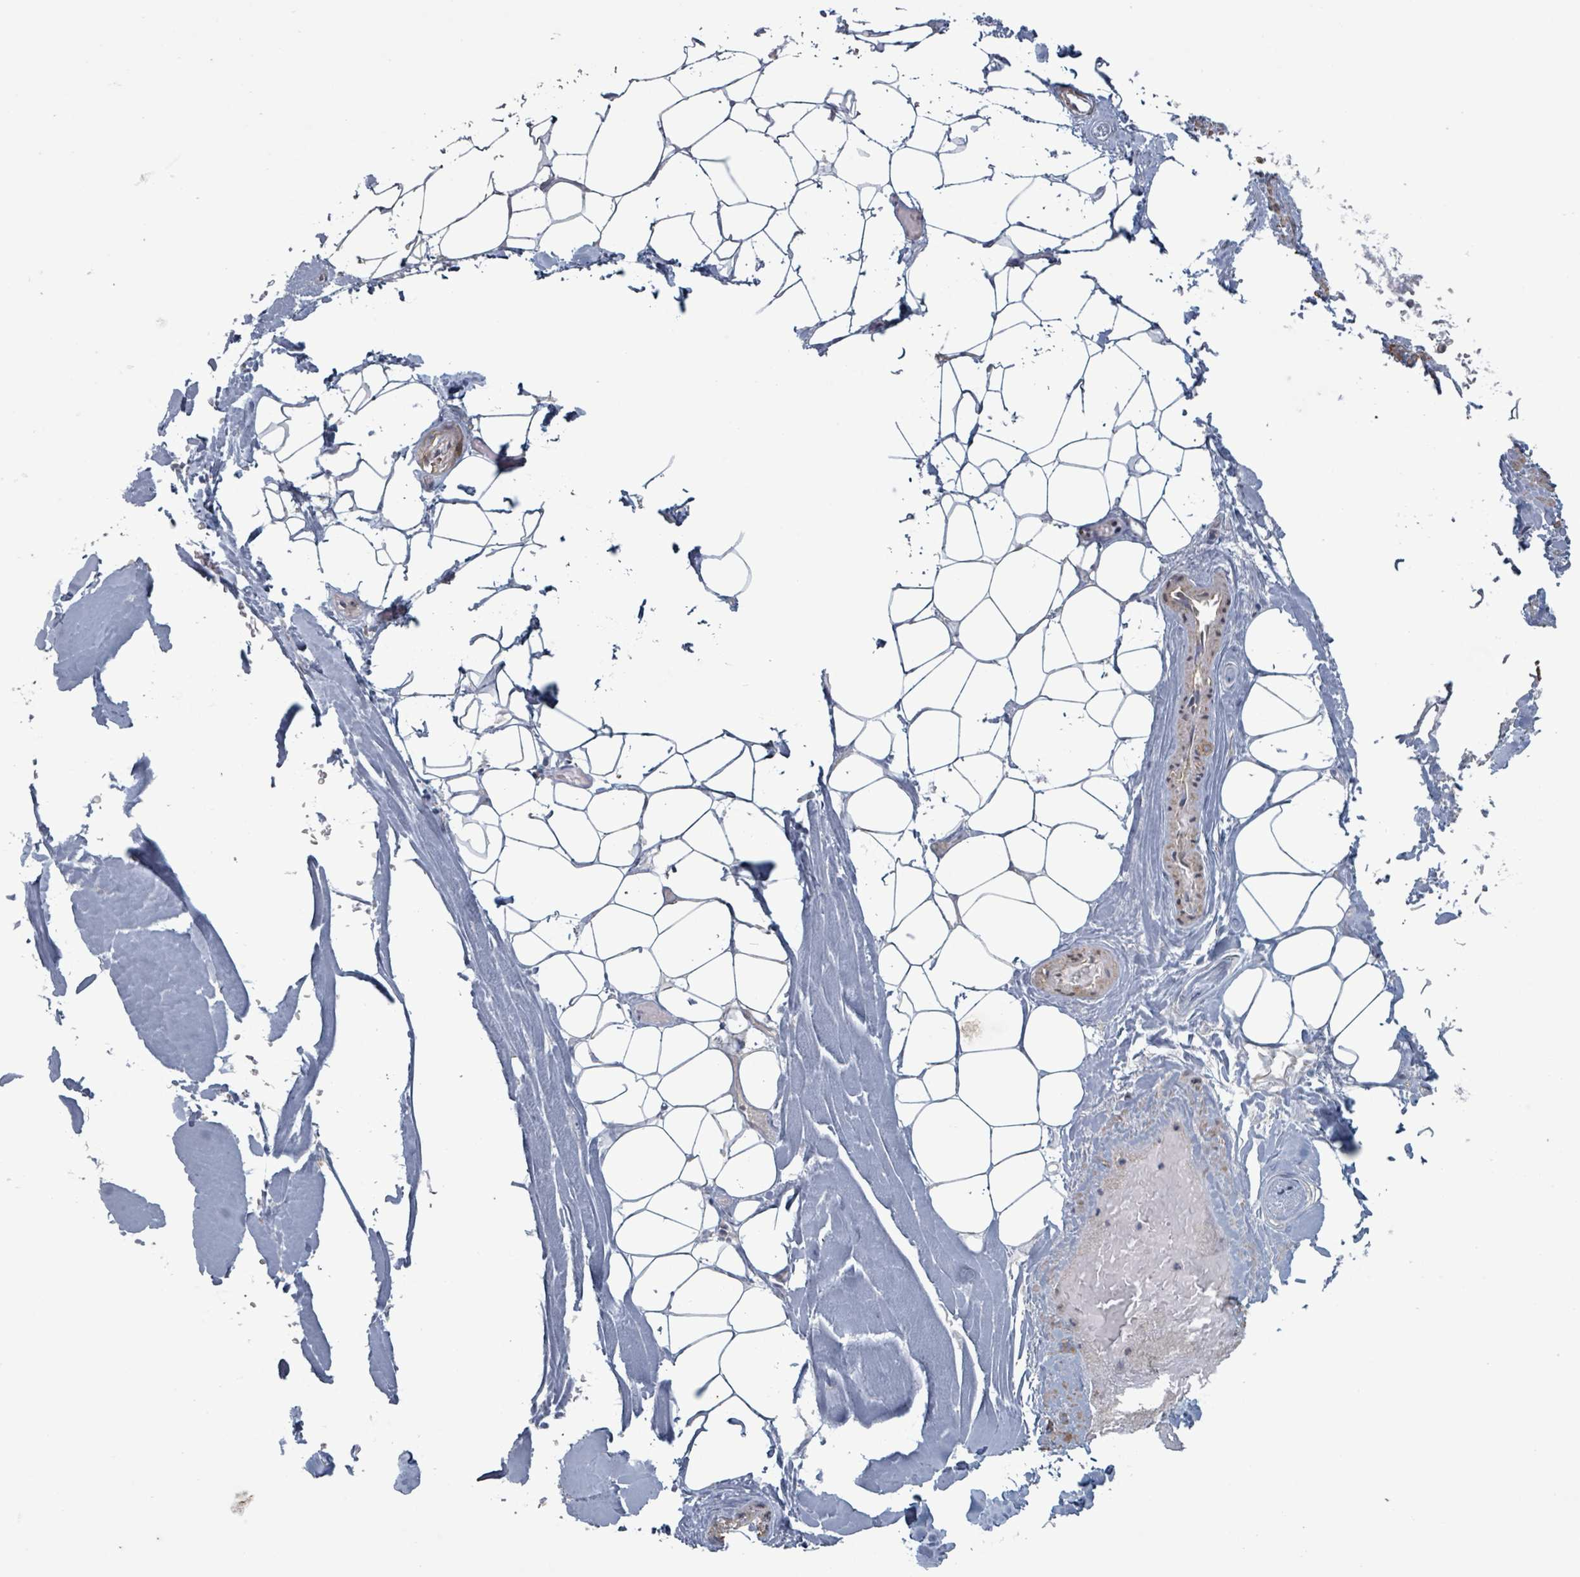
{"staining": {"intensity": "negative", "quantity": "none", "location": "none"}, "tissue": "adipose tissue", "cell_type": "Adipocytes", "image_type": "normal", "snomed": [{"axis": "morphology", "description": "Normal tissue, NOS"}, {"axis": "topography", "description": "Peripheral nerve tissue"}], "caption": "This is an IHC photomicrograph of unremarkable adipose tissue. There is no staining in adipocytes.", "gene": "ADCK1", "patient": {"sex": "male", "age": 74}}